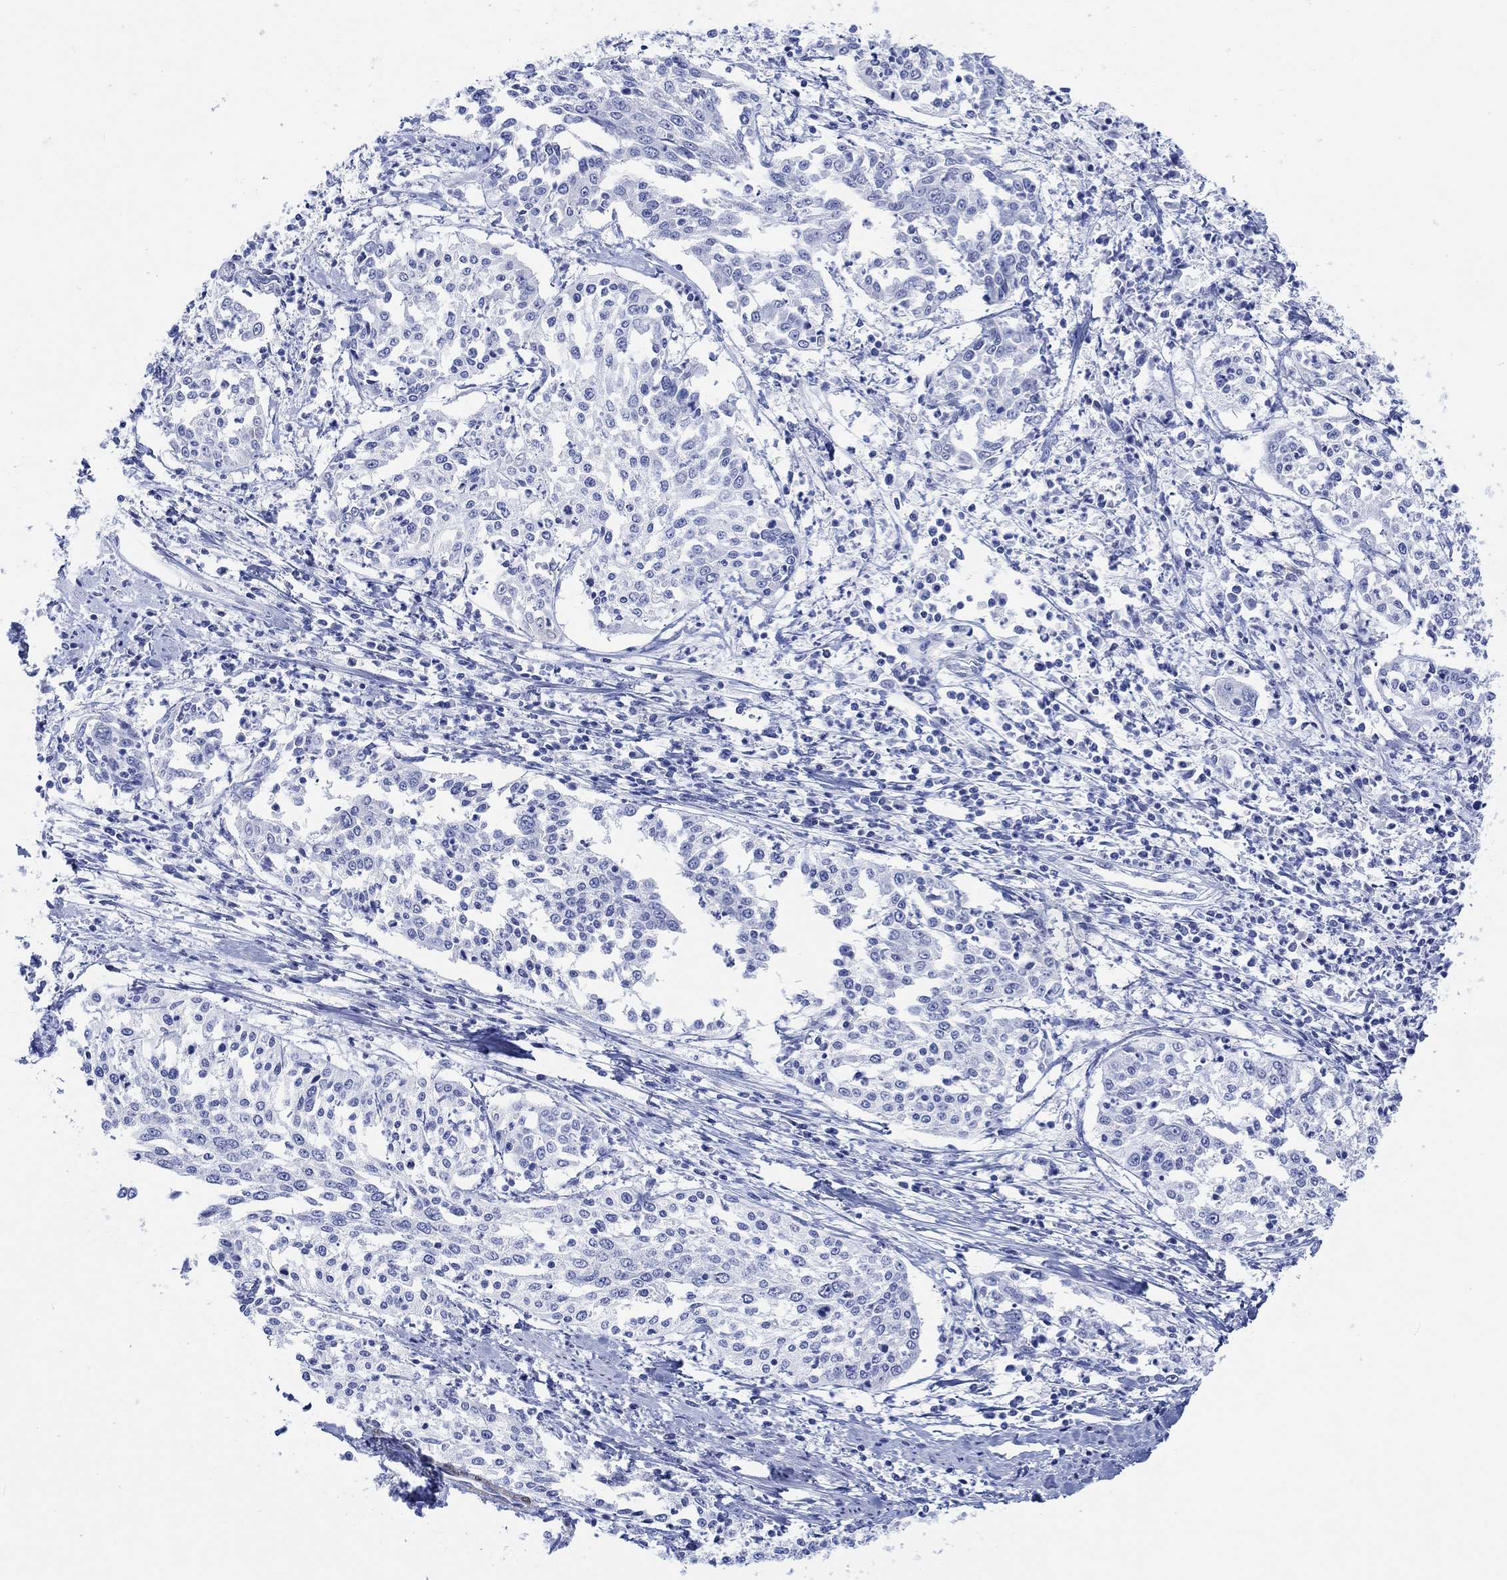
{"staining": {"intensity": "negative", "quantity": "none", "location": "none"}, "tissue": "cervical cancer", "cell_type": "Tumor cells", "image_type": "cancer", "snomed": [{"axis": "morphology", "description": "Squamous cell carcinoma, NOS"}, {"axis": "topography", "description": "Cervix"}], "caption": "There is no significant positivity in tumor cells of cervical squamous cell carcinoma. The staining is performed using DAB (3,3'-diaminobenzidine) brown chromogen with nuclei counter-stained in using hematoxylin.", "gene": "TPPP3", "patient": {"sex": "female", "age": 41}}